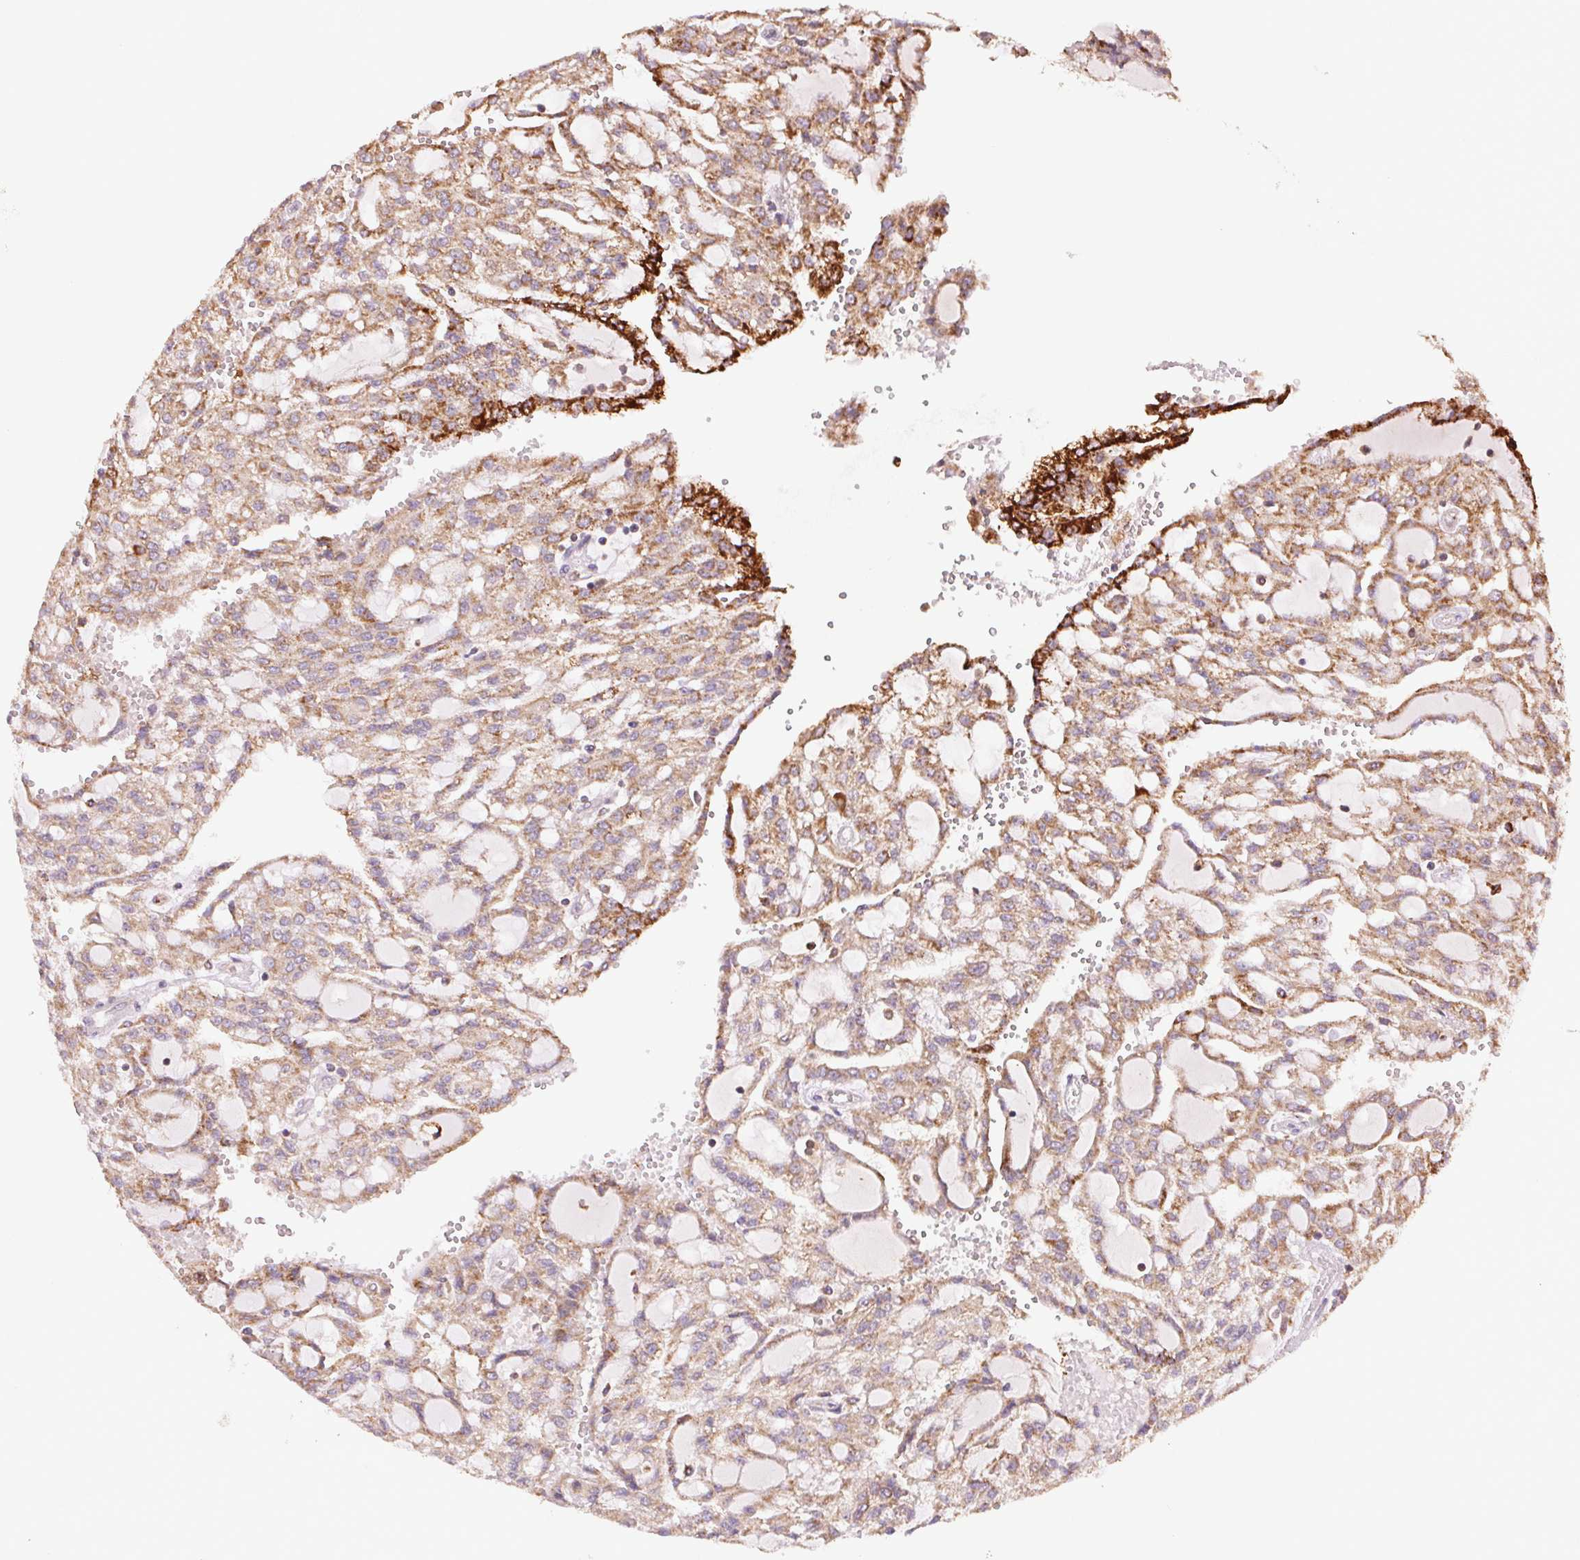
{"staining": {"intensity": "moderate", "quantity": ">75%", "location": "cytoplasmic/membranous"}, "tissue": "renal cancer", "cell_type": "Tumor cells", "image_type": "cancer", "snomed": [{"axis": "morphology", "description": "Adenocarcinoma, NOS"}, {"axis": "topography", "description": "Kidney"}], "caption": "High-power microscopy captured an immunohistochemistry (IHC) histopathology image of renal adenocarcinoma, revealing moderate cytoplasmic/membranous expression in approximately >75% of tumor cells. Immunohistochemistry stains the protein in brown and the nuclei are stained blue.", "gene": "FNBP1L", "patient": {"sex": "male", "age": 63}}